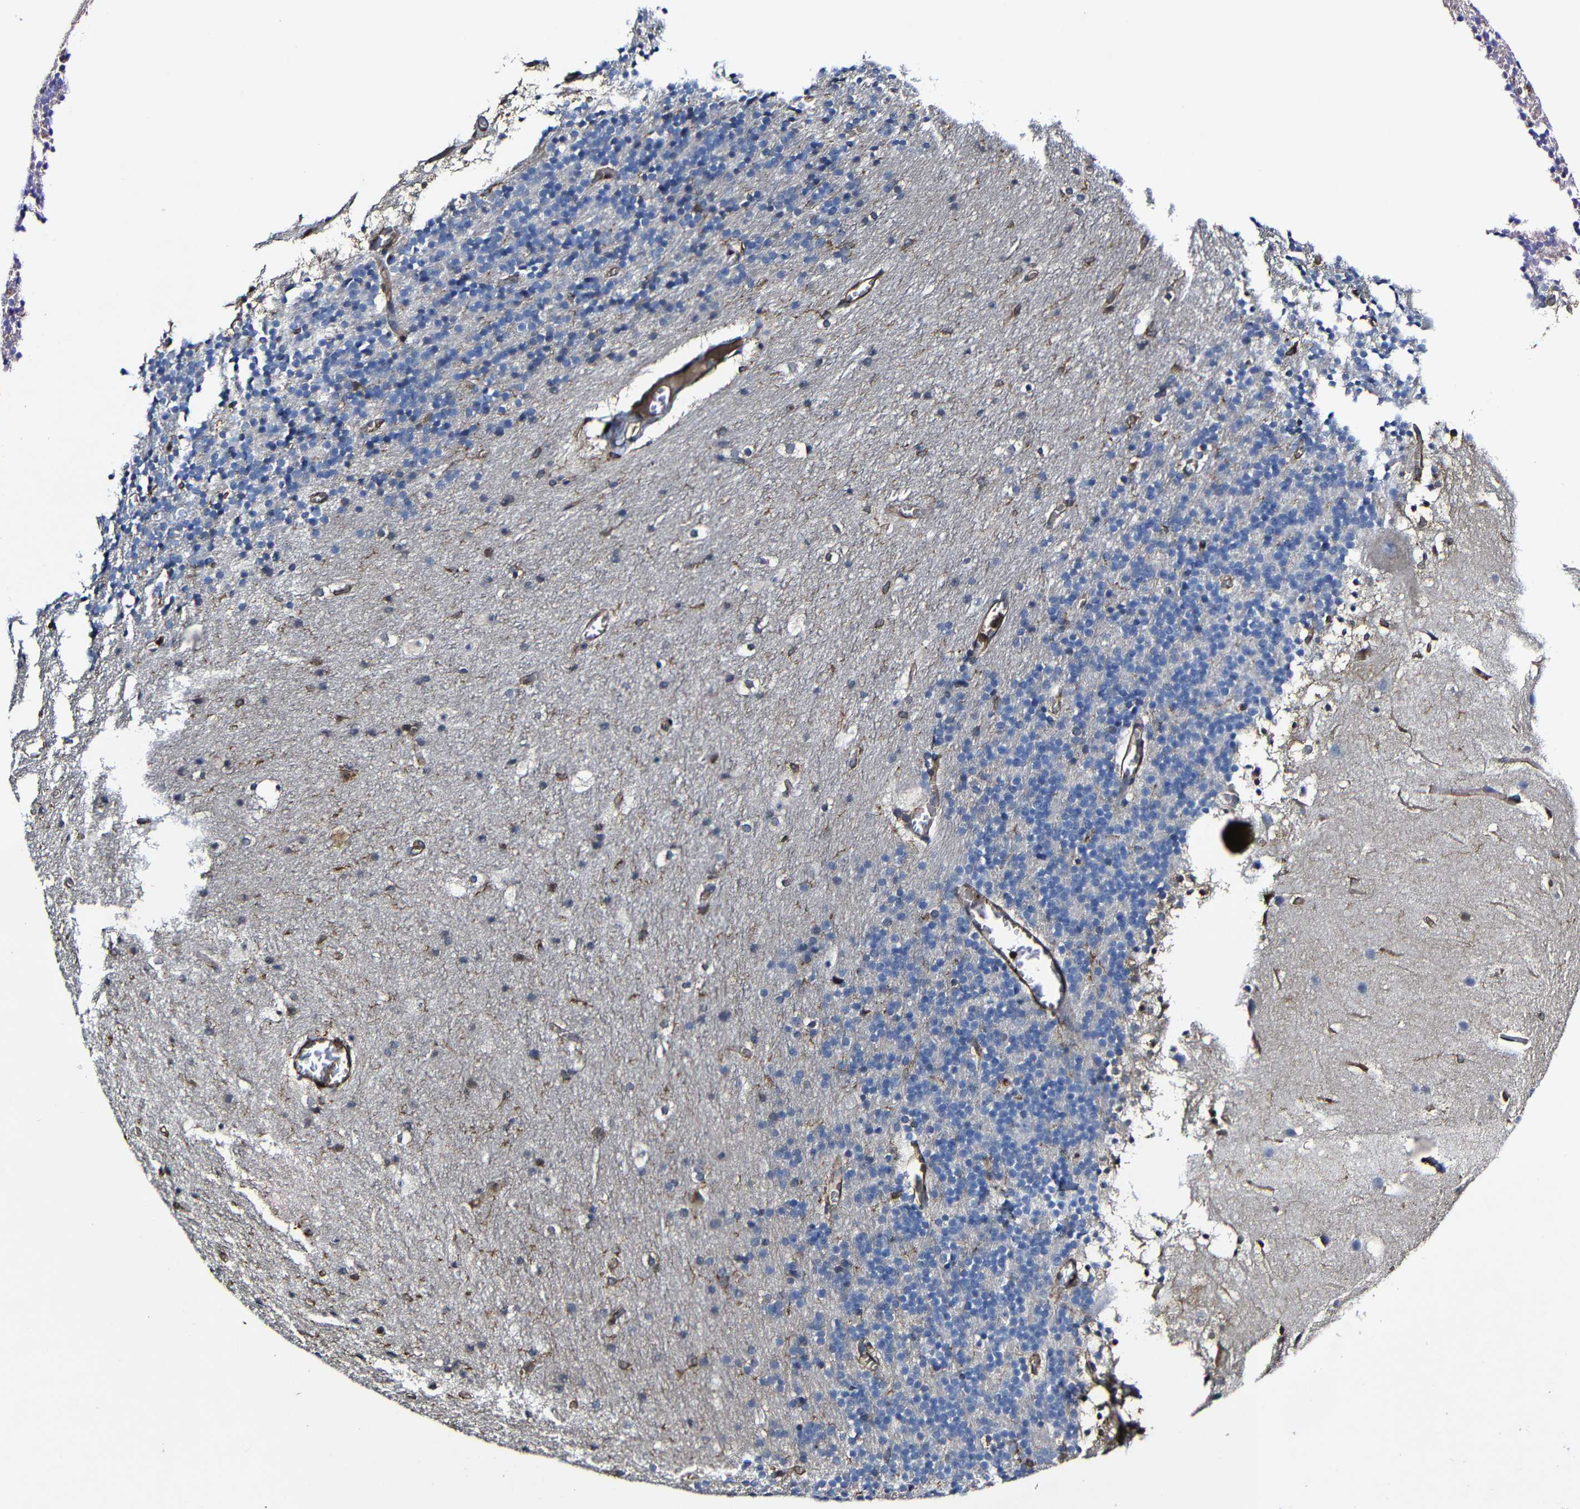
{"staining": {"intensity": "negative", "quantity": "none", "location": "none"}, "tissue": "cerebellum", "cell_type": "Cells in granular layer", "image_type": "normal", "snomed": [{"axis": "morphology", "description": "Normal tissue, NOS"}, {"axis": "topography", "description": "Cerebellum"}], "caption": "High power microscopy image of an IHC histopathology image of unremarkable cerebellum, revealing no significant positivity in cells in granular layer.", "gene": "MSN", "patient": {"sex": "male", "age": 45}}